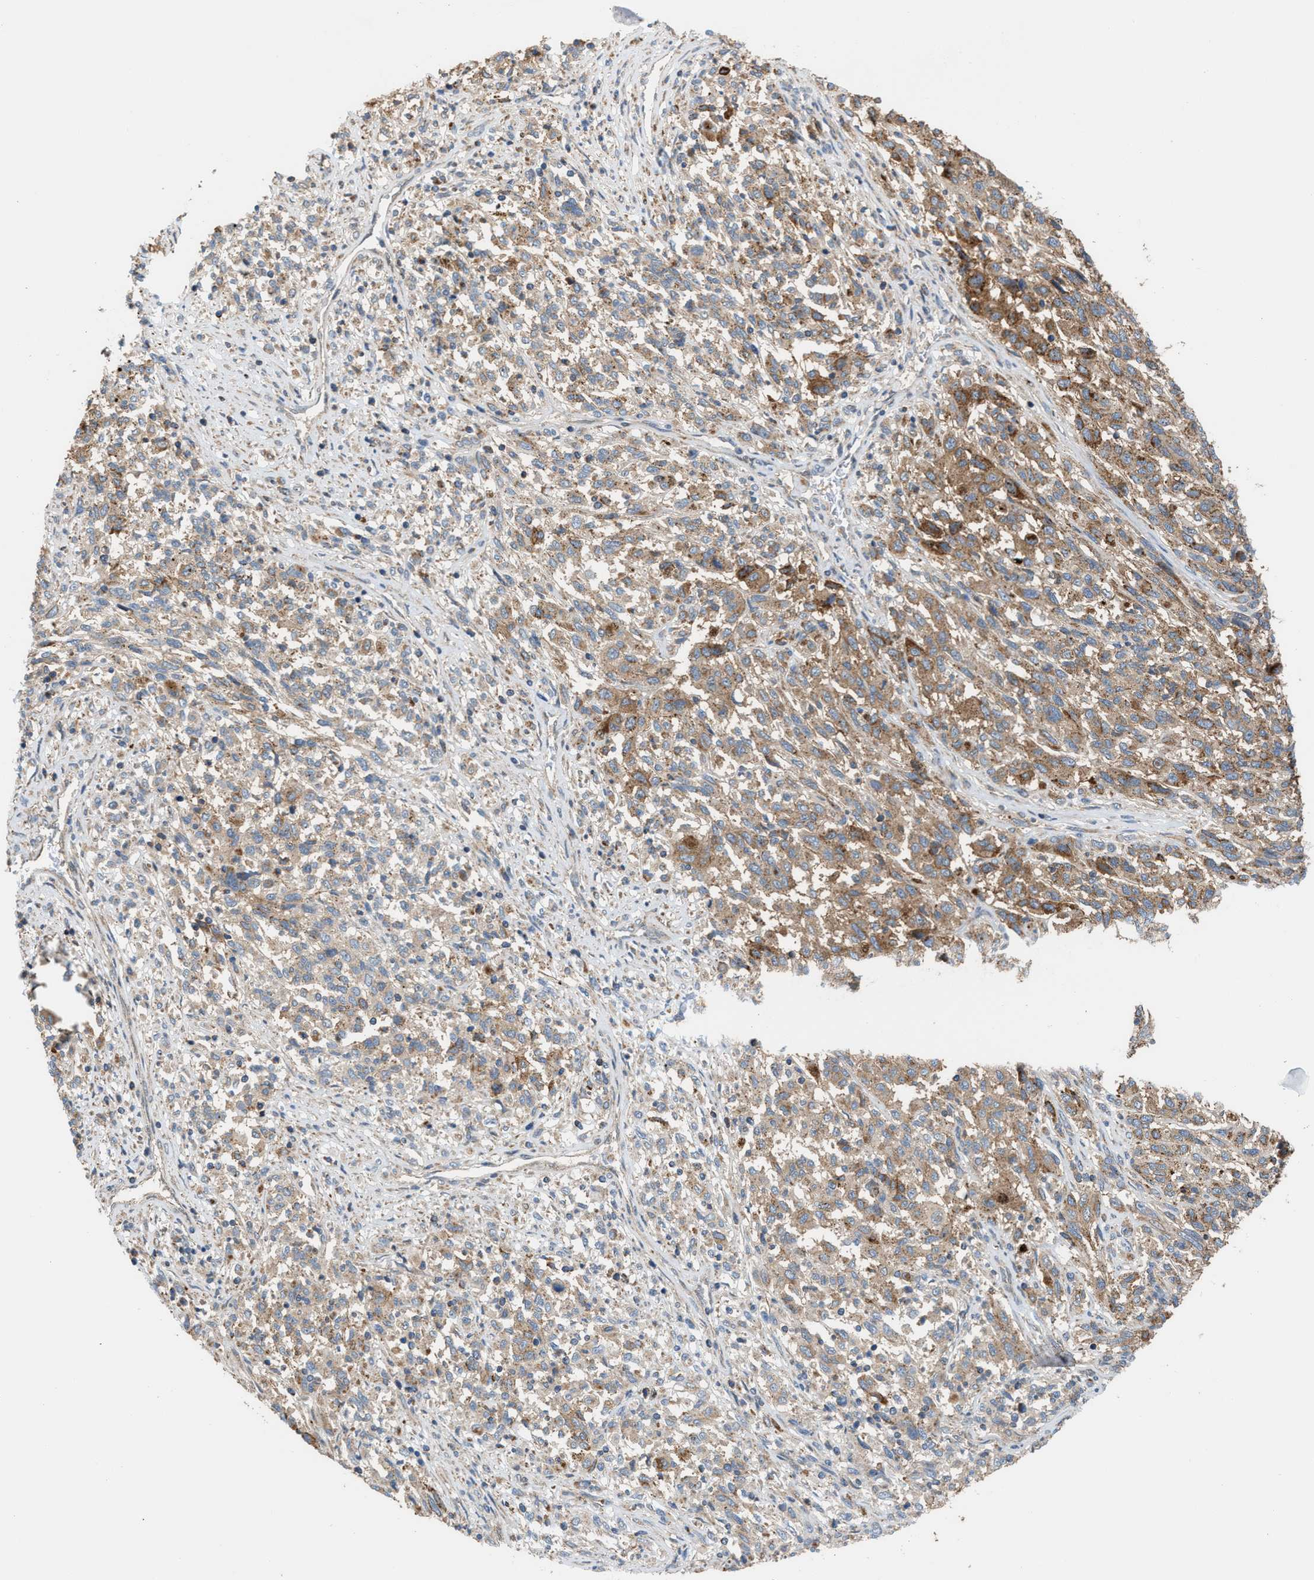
{"staining": {"intensity": "moderate", "quantity": "25%-75%", "location": "cytoplasmic/membranous"}, "tissue": "melanoma", "cell_type": "Tumor cells", "image_type": "cancer", "snomed": [{"axis": "morphology", "description": "Malignant melanoma, Metastatic site"}, {"axis": "topography", "description": "Lymph node"}], "caption": "Immunohistochemical staining of human melanoma reveals medium levels of moderate cytoplasmic/membranous positivity in approximately 25%-75% of tumor cells.", "gene": "PDCL", "patient": {"sex": "male", "age": 61}}